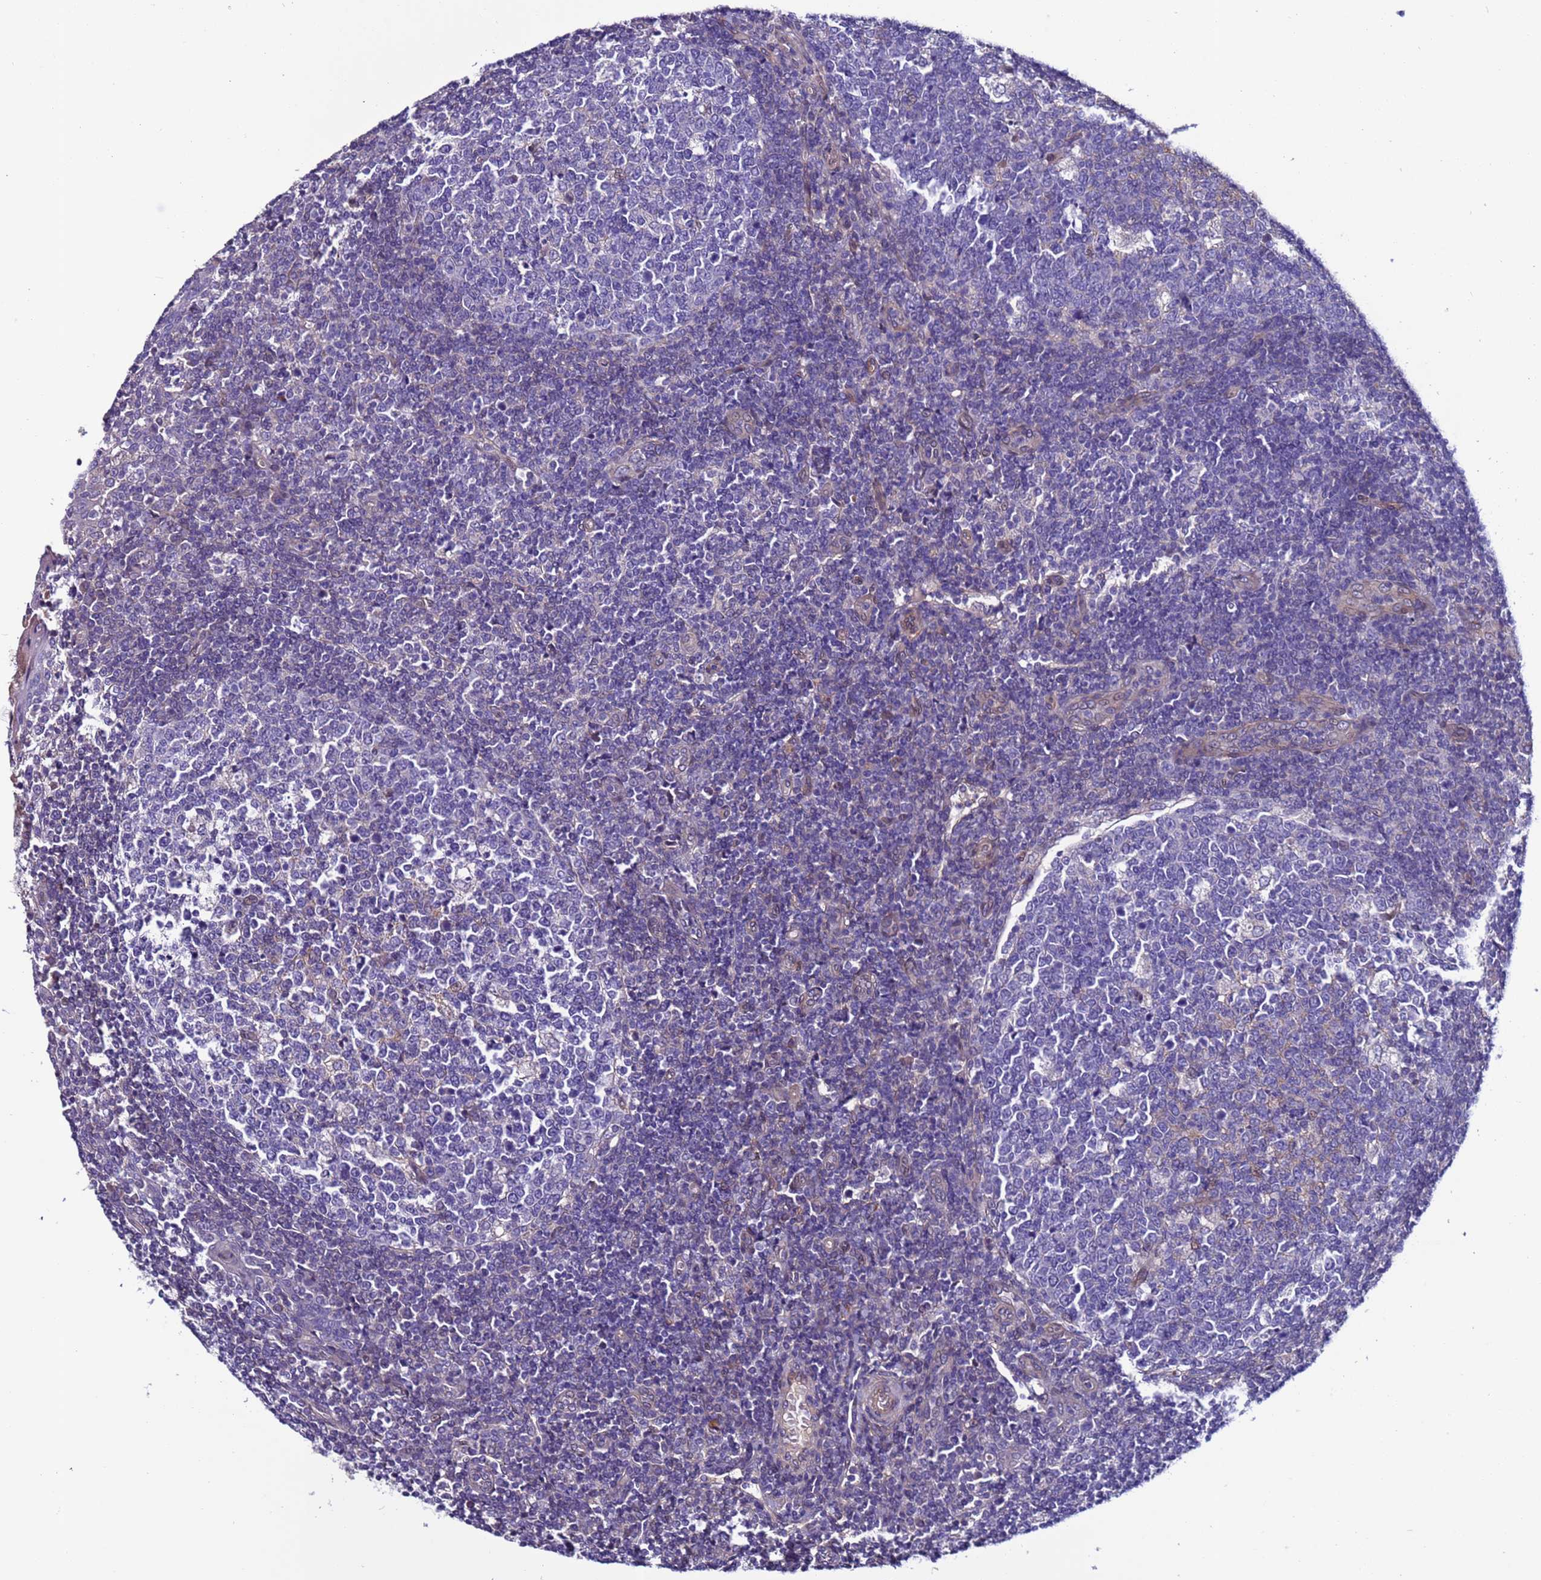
{"staining": {"intensity": "negative", "quantity": "none", "location": "none"}, "tissue": "tonsil", "cell_type": "Germinal center cells", "image_type": "normal", "snomed": [{"axis": "morphology", "description": "Normal tissue, NOS"}, {"axis": "topography", "description": "Tonsil"}], "caption": "This is a image of immunohistochemistry (IHC) staining of normal tonsil, which shows no staining in germinal center cells.", "gene": "C8G", "patient": {"sex": "female", "age": 19}}